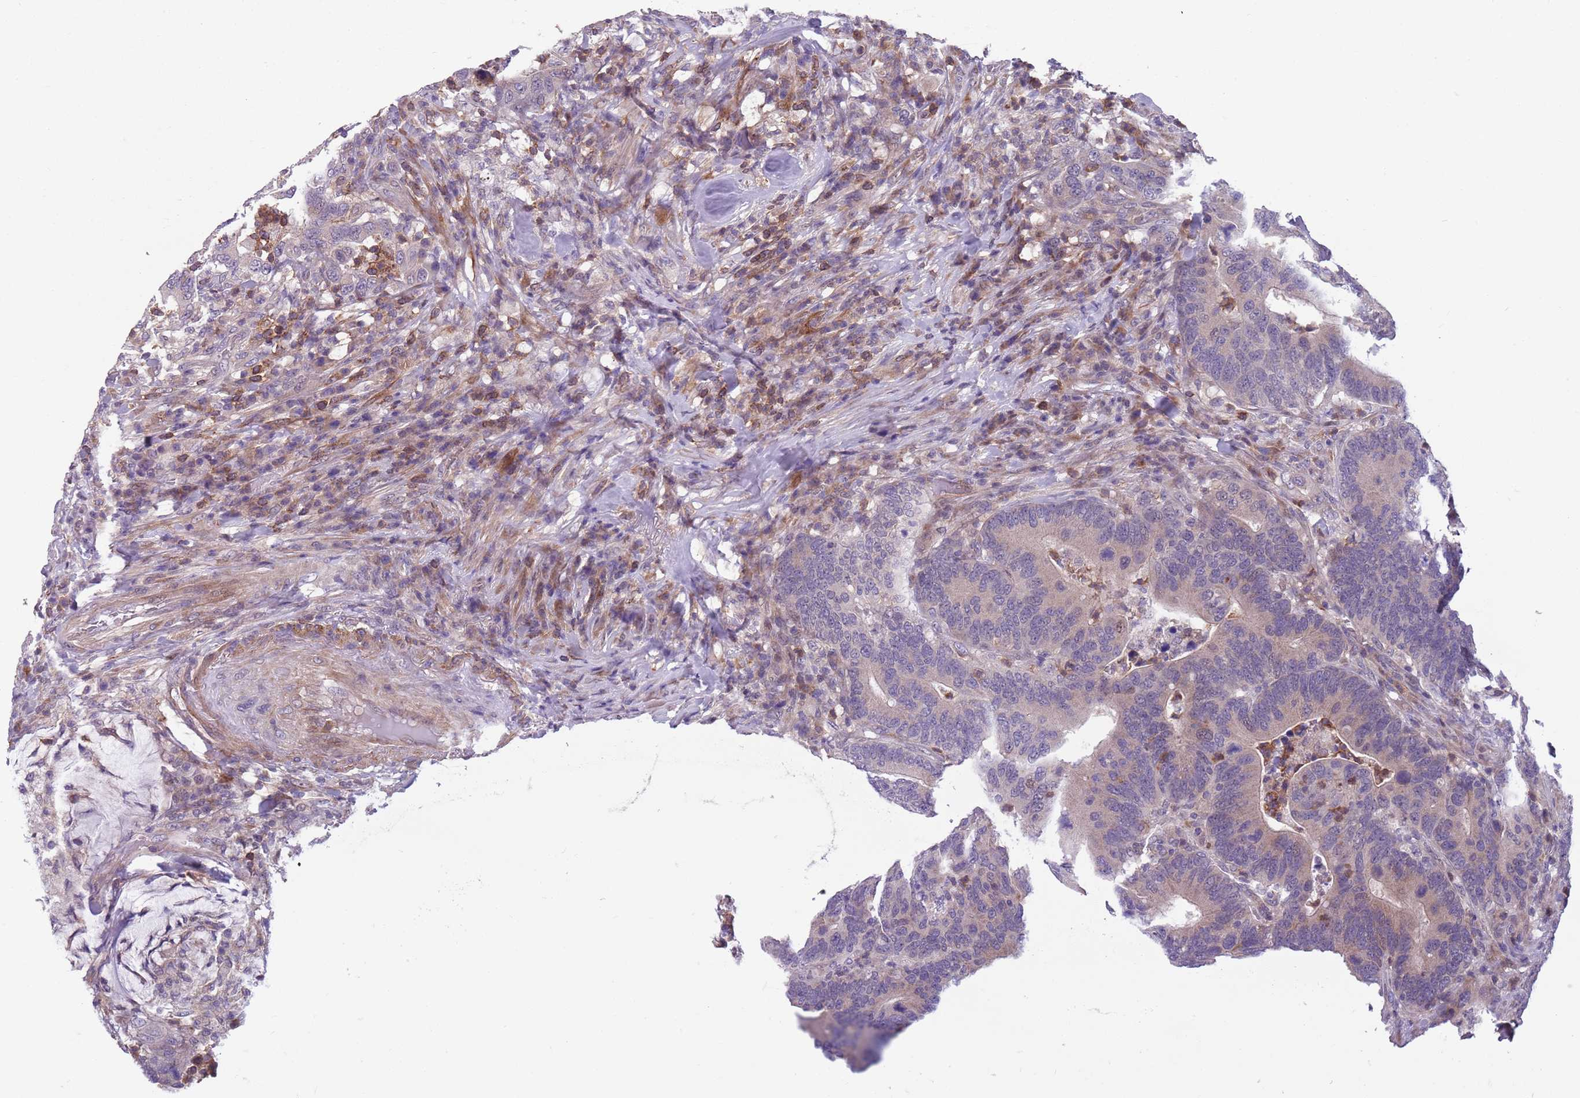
{"staining": {"intensity": "weak", "quantity": "<25%", "location": "cytoplasmic/membranous"}, "tissue": "colorectal cancer", "cell_type": "Tumor cells", "image_type": "cancer", "snomed": [{"axis": "morphology", "description": "Adenocarcinoma, NOS"}, {"axis": "topography", "description": "Colon"}], "caption": "Tumor cells are negative for brown protein staining in colorectal cancer.", "gene": "JAML", "patient": {"sex": "female", "age": 66}}